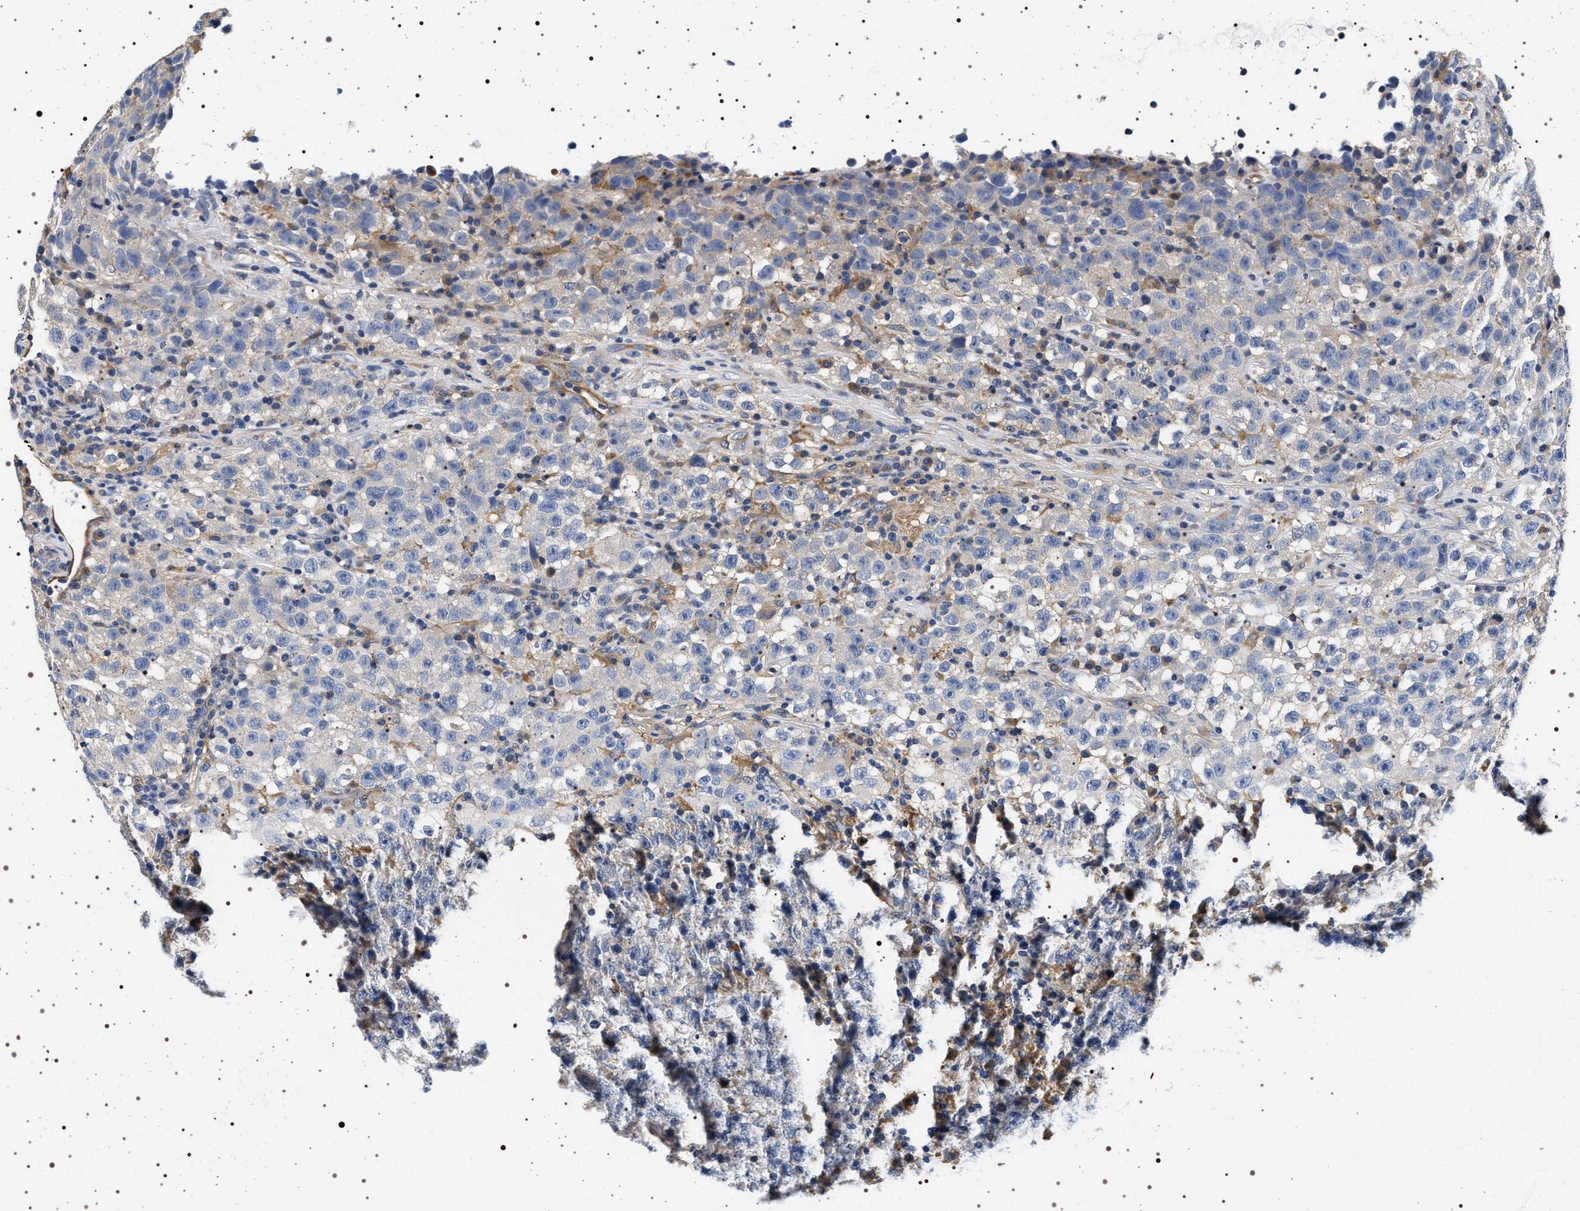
{"staining": {"intensity": "negative", "quantity": "none", "location": "none"}, "tissue": "testis cancer", "cell_type": "Tumor cells", "image_type": "cancer", "snomed": [{"axis": "morphology", "description": "Seminoma, NOS"}, {"axis": "topography", "description": "Testis"}], "caption": "Tumor cells are negative for protein expression in human testis seminoma. (Brightfield microscopy of DAB (3,3'-diaminobenzidine) immunohistochemistry at high magnification).", "gene": "HSD17B1", "patient": {"sex": "male", "age": 22}}